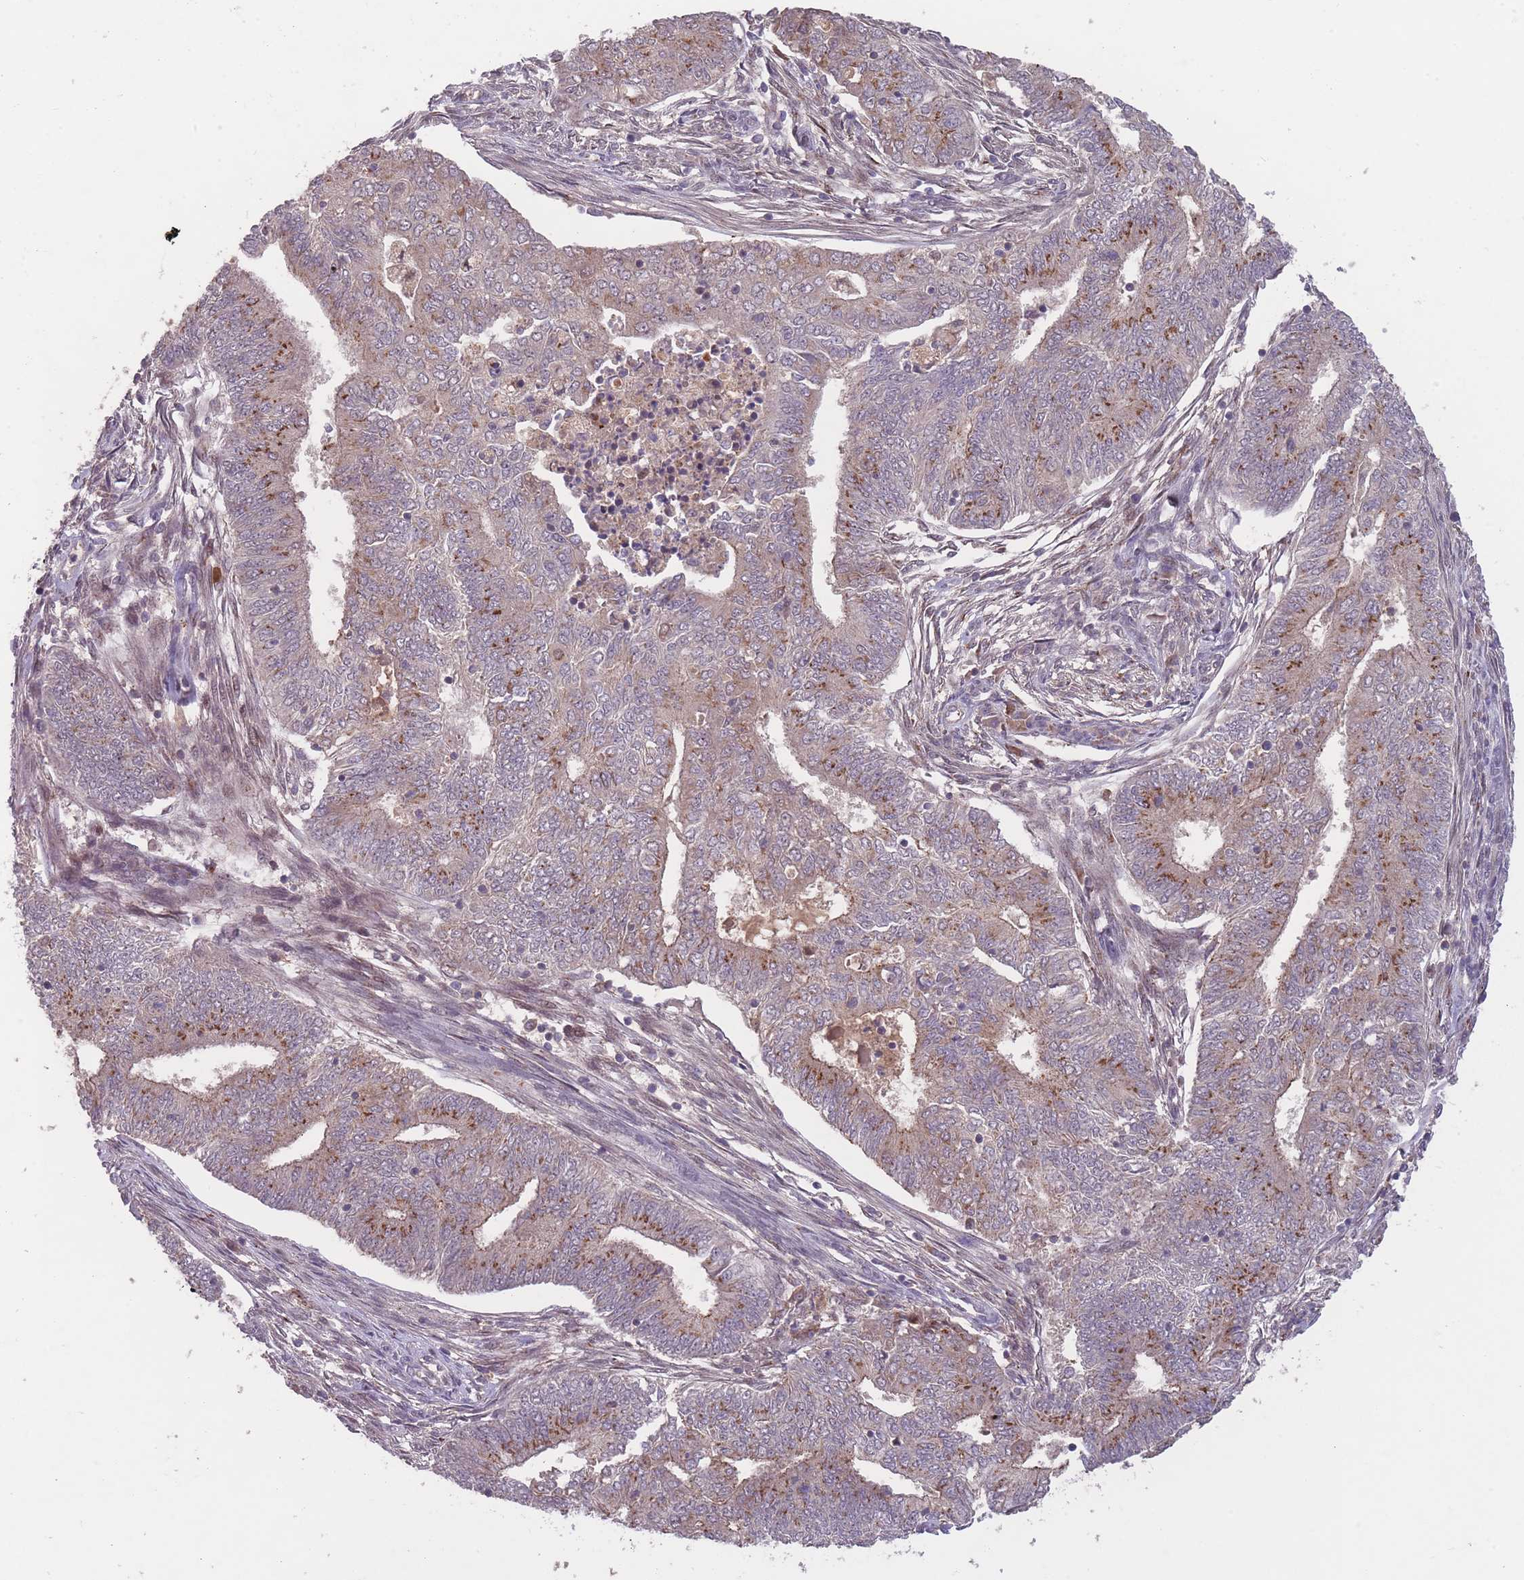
{"staining": {"intensity": "moderate", "quantity": "25%-75%", "location": "cytoplasmic/membranous"}, "tissue": "endometrial cancer", "cell_type": "Tumor cells", "image_type": "cancer", "snomed": [{"axis": "morphology", "description": "Adenocarcinoma, NOS"}, {"axis": "topography", "description": "Endometrium"}], "caption": "Immunohistochemistry micrograph of human endometrial adenocarcinoma stained for a protein (brown), which demonstrates medium levels of moderate cytoplasmic/membranous positivity in about 25%-75% of tumor cells.", "gene": "SECTM1", "patient": {"sex": "female", "age": 62}}